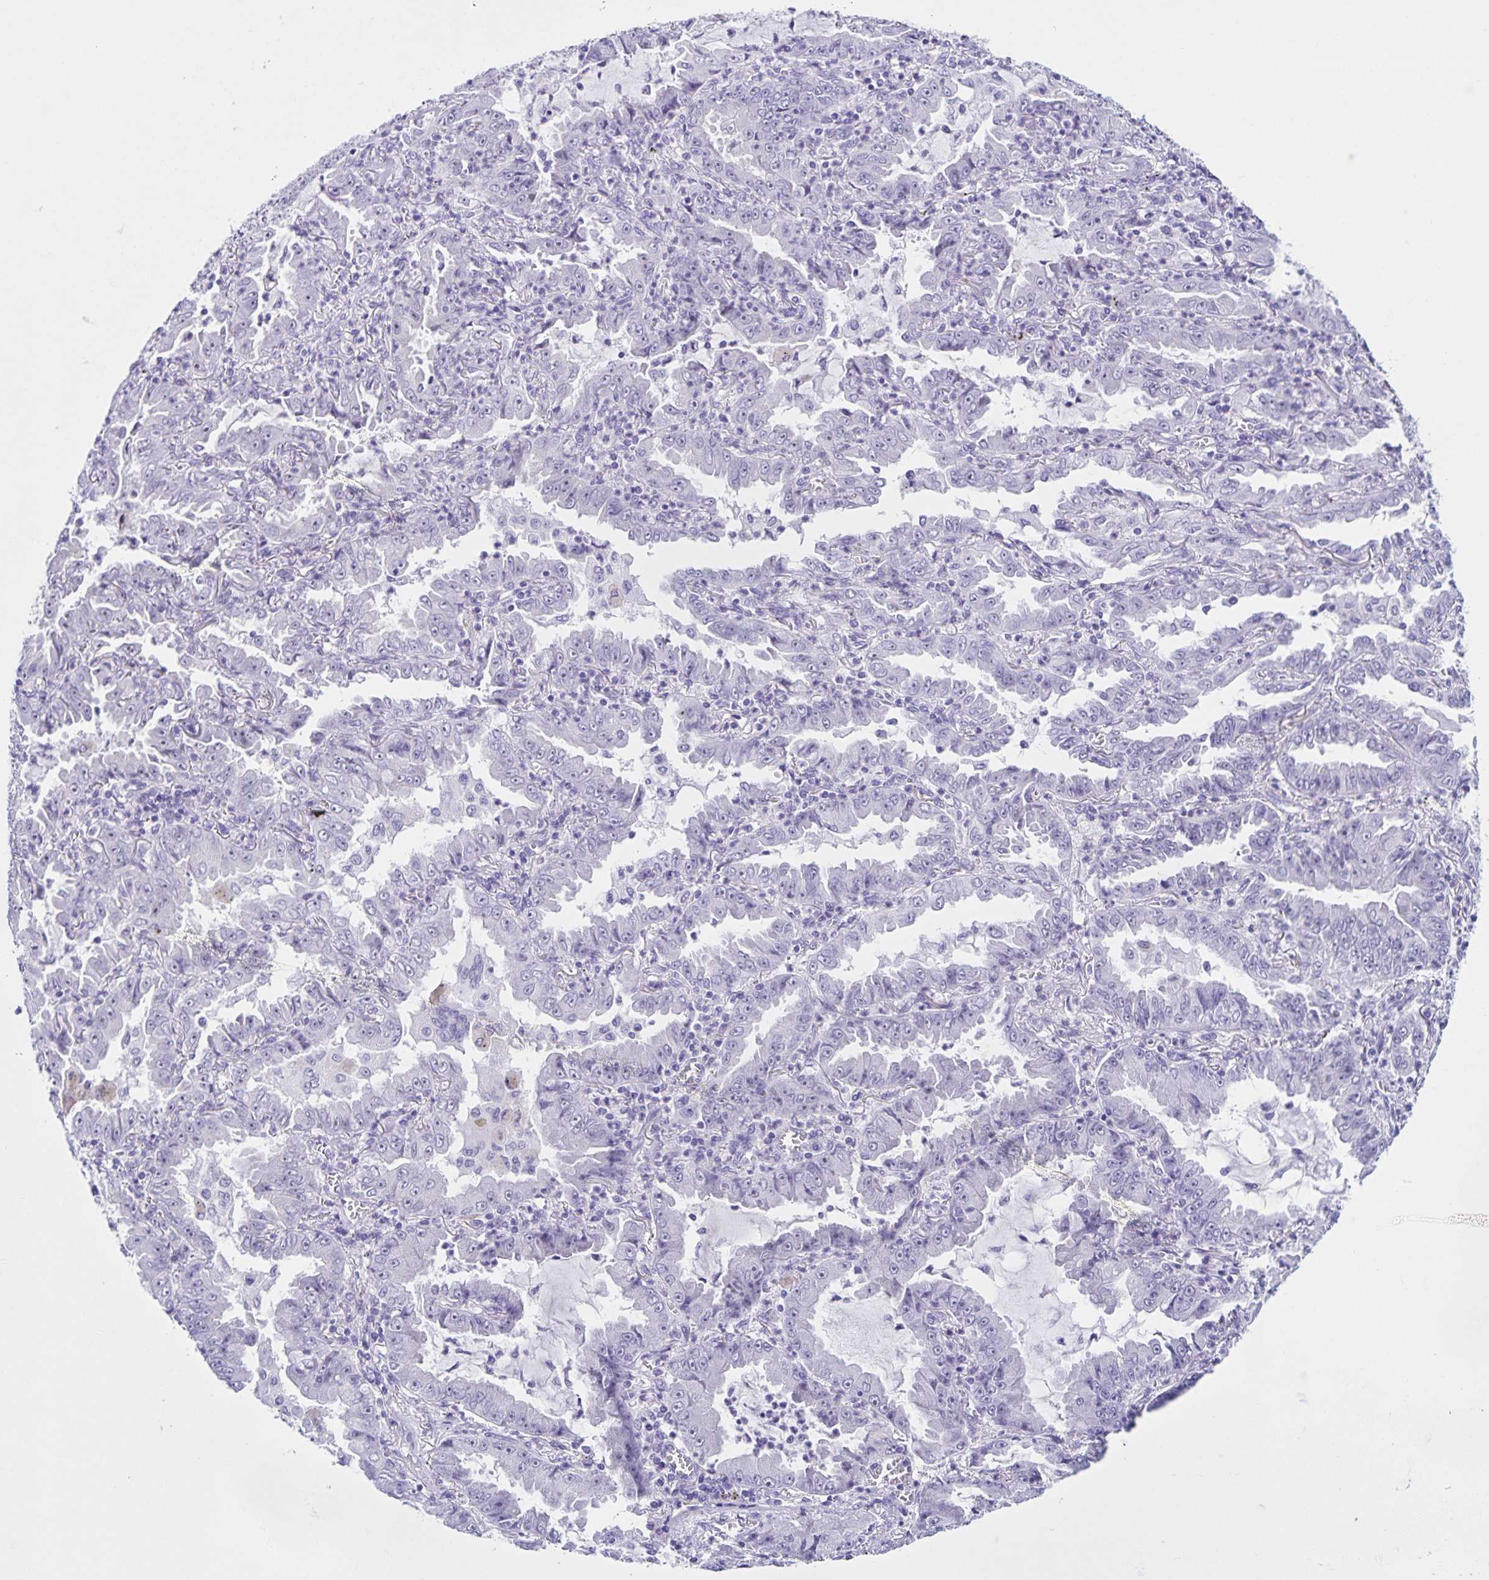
{"staining": {"intensity": "negative", "quantity": "none", "location": "none"}, "tissue": "lung cancer", "cell_type": "Tumor cells", "image_type": "cancer", "snomed": [{"axis": "morphology", "description": "Adenocarcinoma, NOS"}, {"axis": "topography", "description": "Lung"}], "caption": "Tumor cells show no significant protein positivity in lung cancer.", "gene": "FAM170A", "patient": {"sex": "female", "age": 52}}